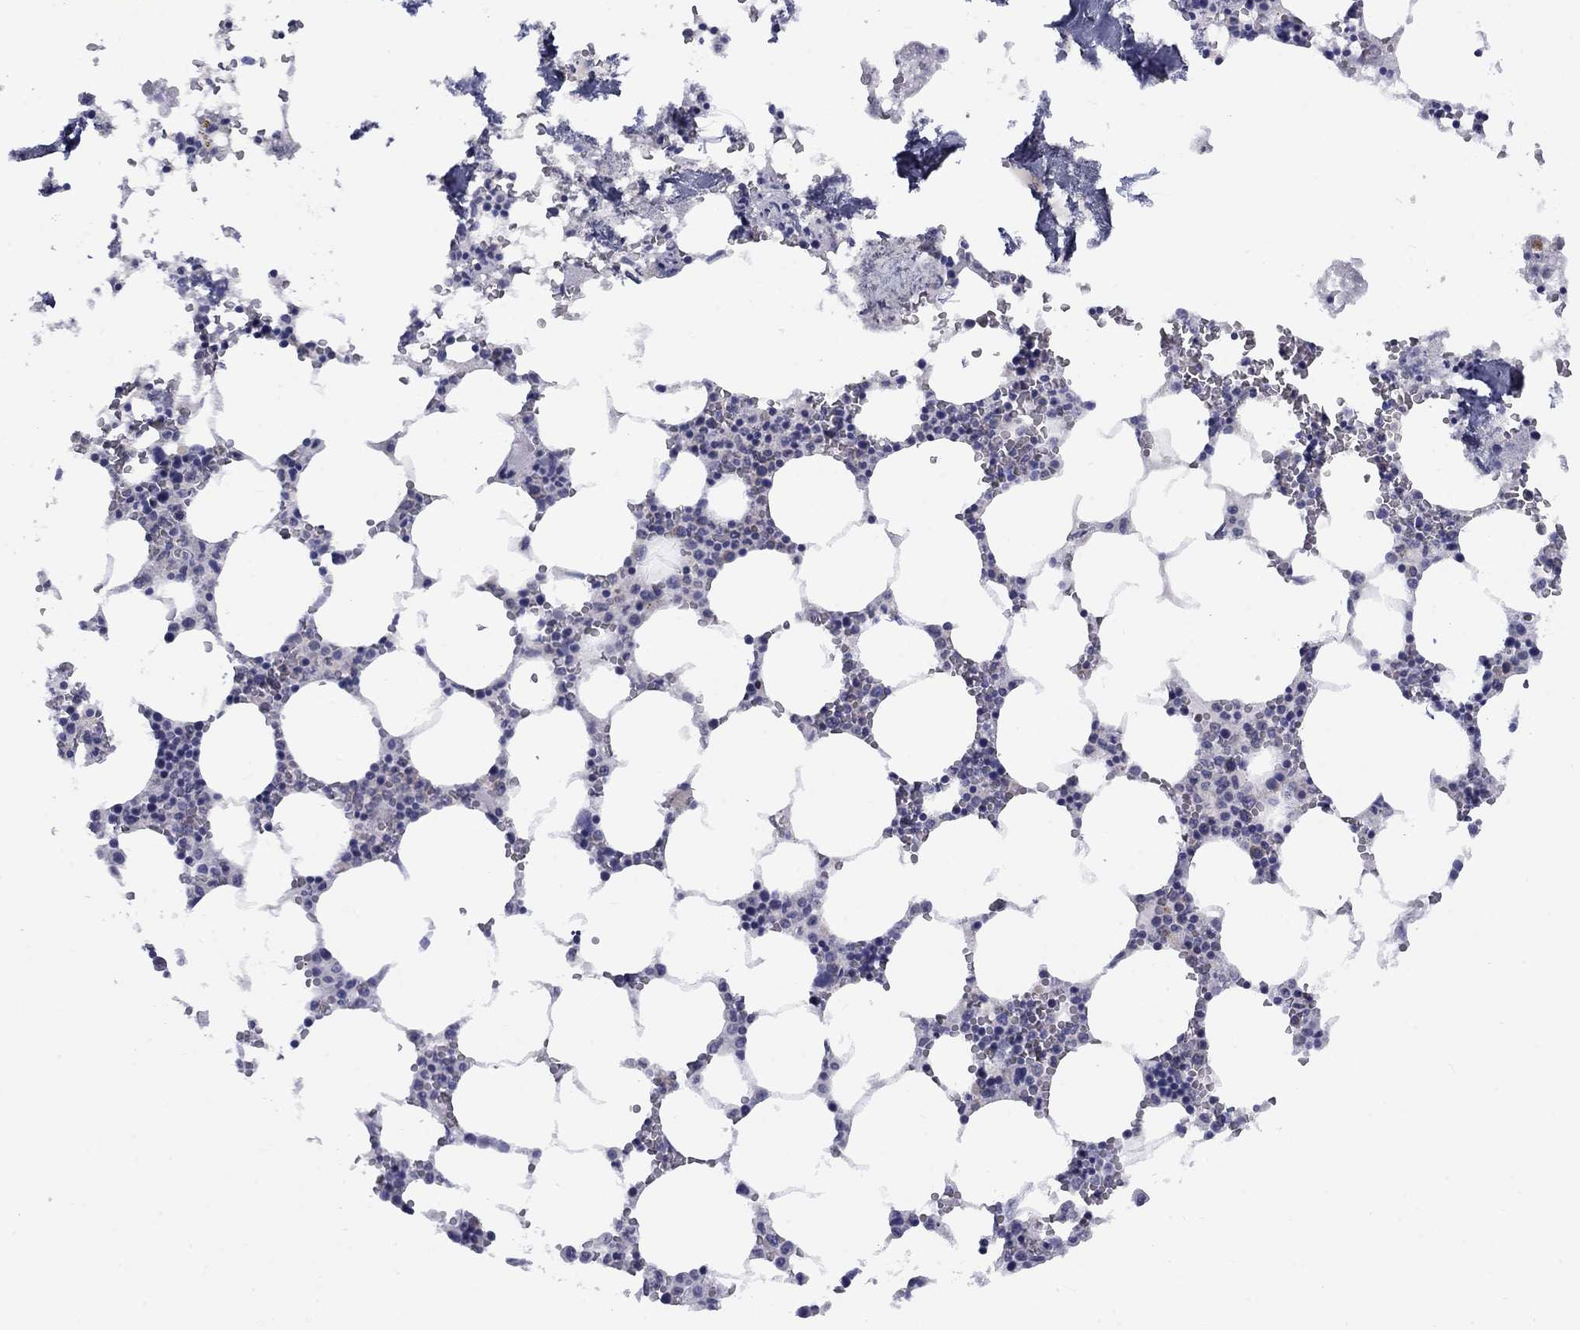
{"staining": {"intensity": "negative", "quantity": "none", "location": "none"}, "tissue": "bone marrow", "cell_type": "Hematopoietic cells", "image_type": "normal", "snomed": [{"axis": "morphology", "description": "Normal tissue, NOS"}, {"axis": "topography", "description": "Bone marrow"}], "caption": "A high-resolution photomicrograph shows immunohistochemistry staining of normal bone marrow, which shows no significant expression in hematopoietic cells. Brightfield microscopy of immunohistochemistry (IHC) stained with DAB (brown) and hematoxylin (blue), captured at high magnification.", "gene": "CACNA1A", "patient": {"sex": "female", "age": 64}}